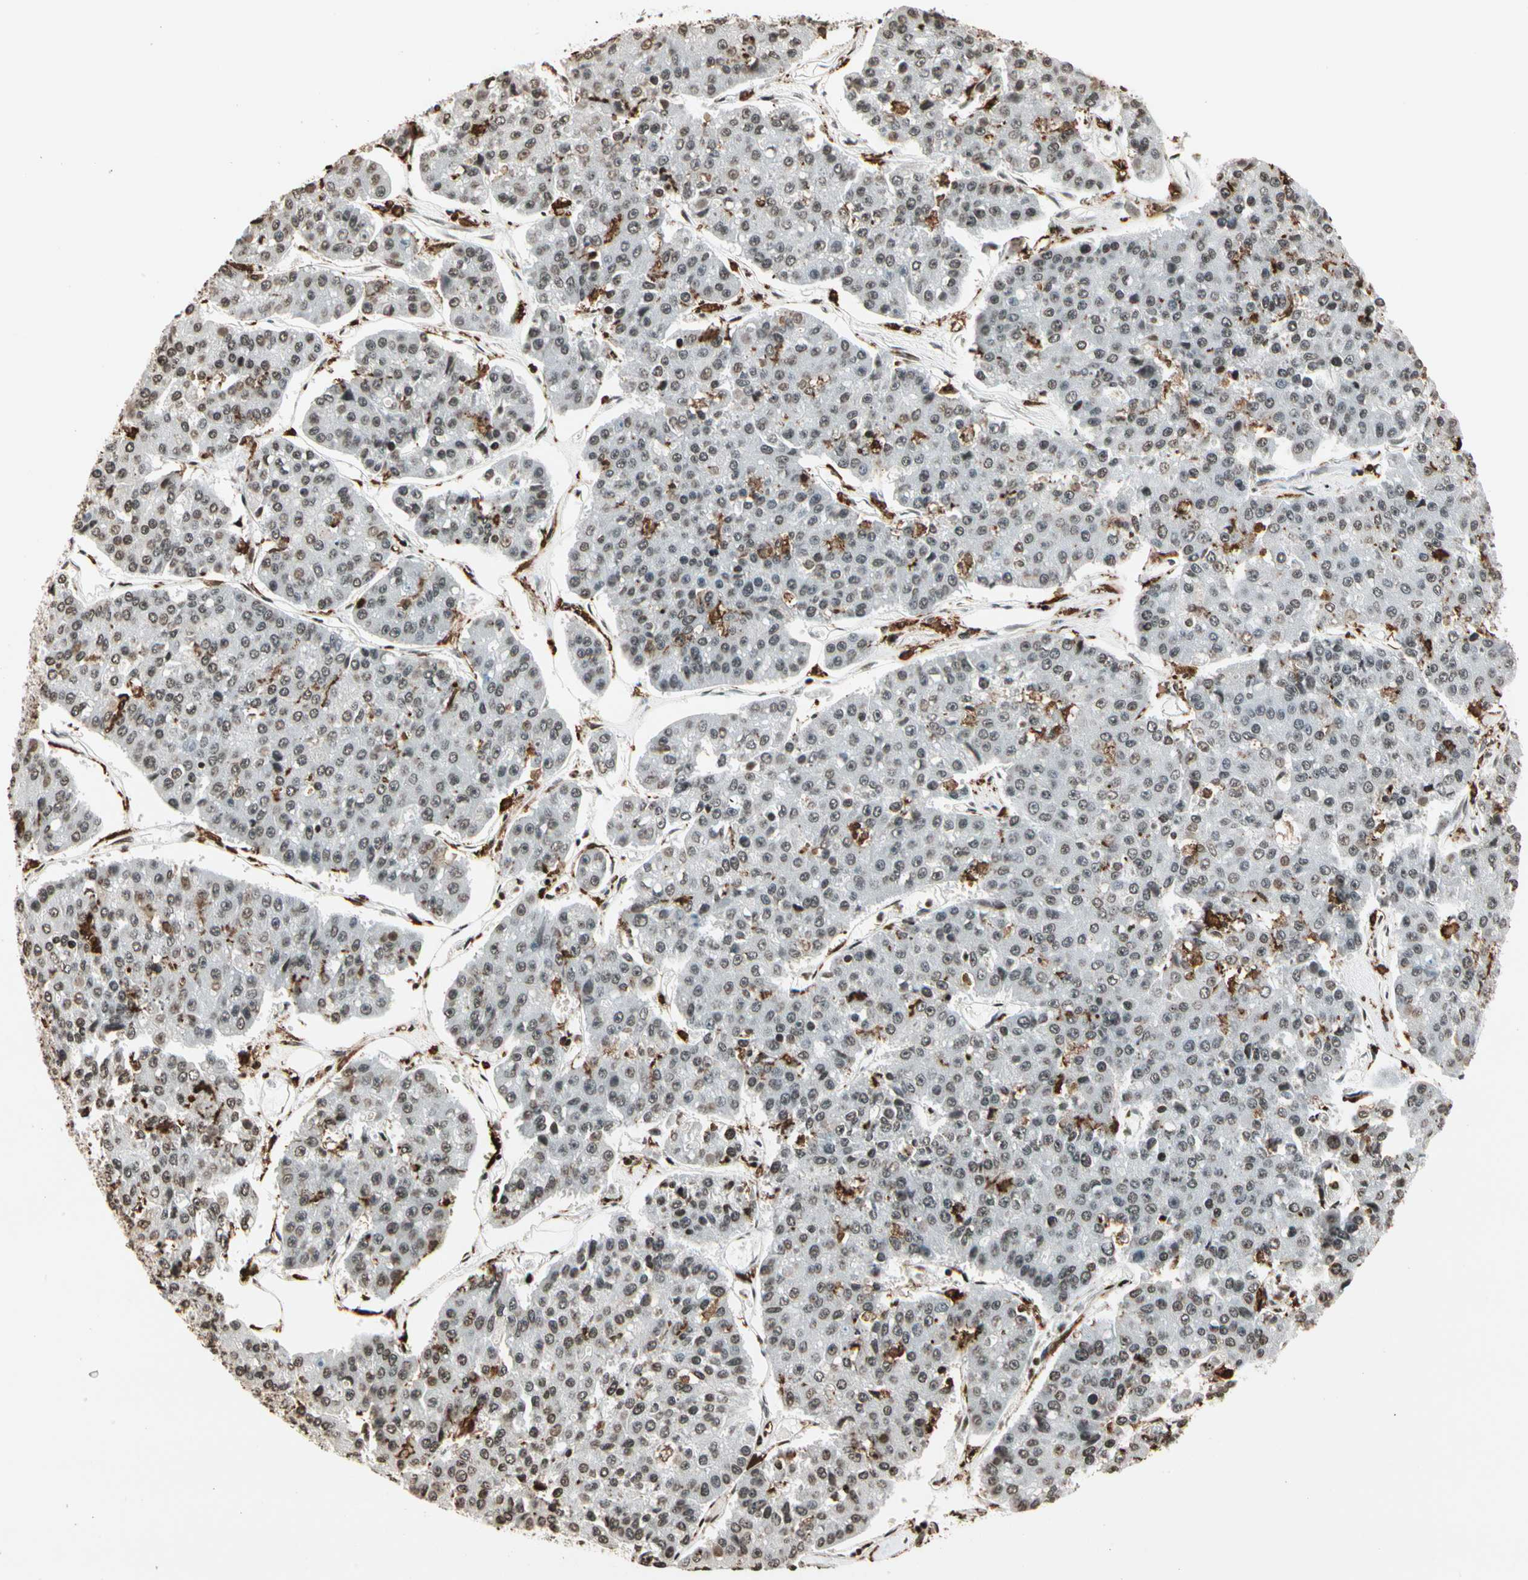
{"staining": {"intensity": "weak", "quantity": ">75%", "location": "nuclear"}, "tissue": "pancreatic cancer", "cell_type": "Tumor cells", "image_type": "cancer", "snomed": [{"axis": "morphology", "description": "Adenocarcinoma, NOS"}, {"axis": "topography", "description": "Pancreas"}], "caption": "Human pancreatic adenocarcinoma stained for a protein (brown) demonstrates weak nuclear positive expression in approximately >75% of tumor cells.", "gene": "FER", "patient": {"sex": "male", "age": 50}}